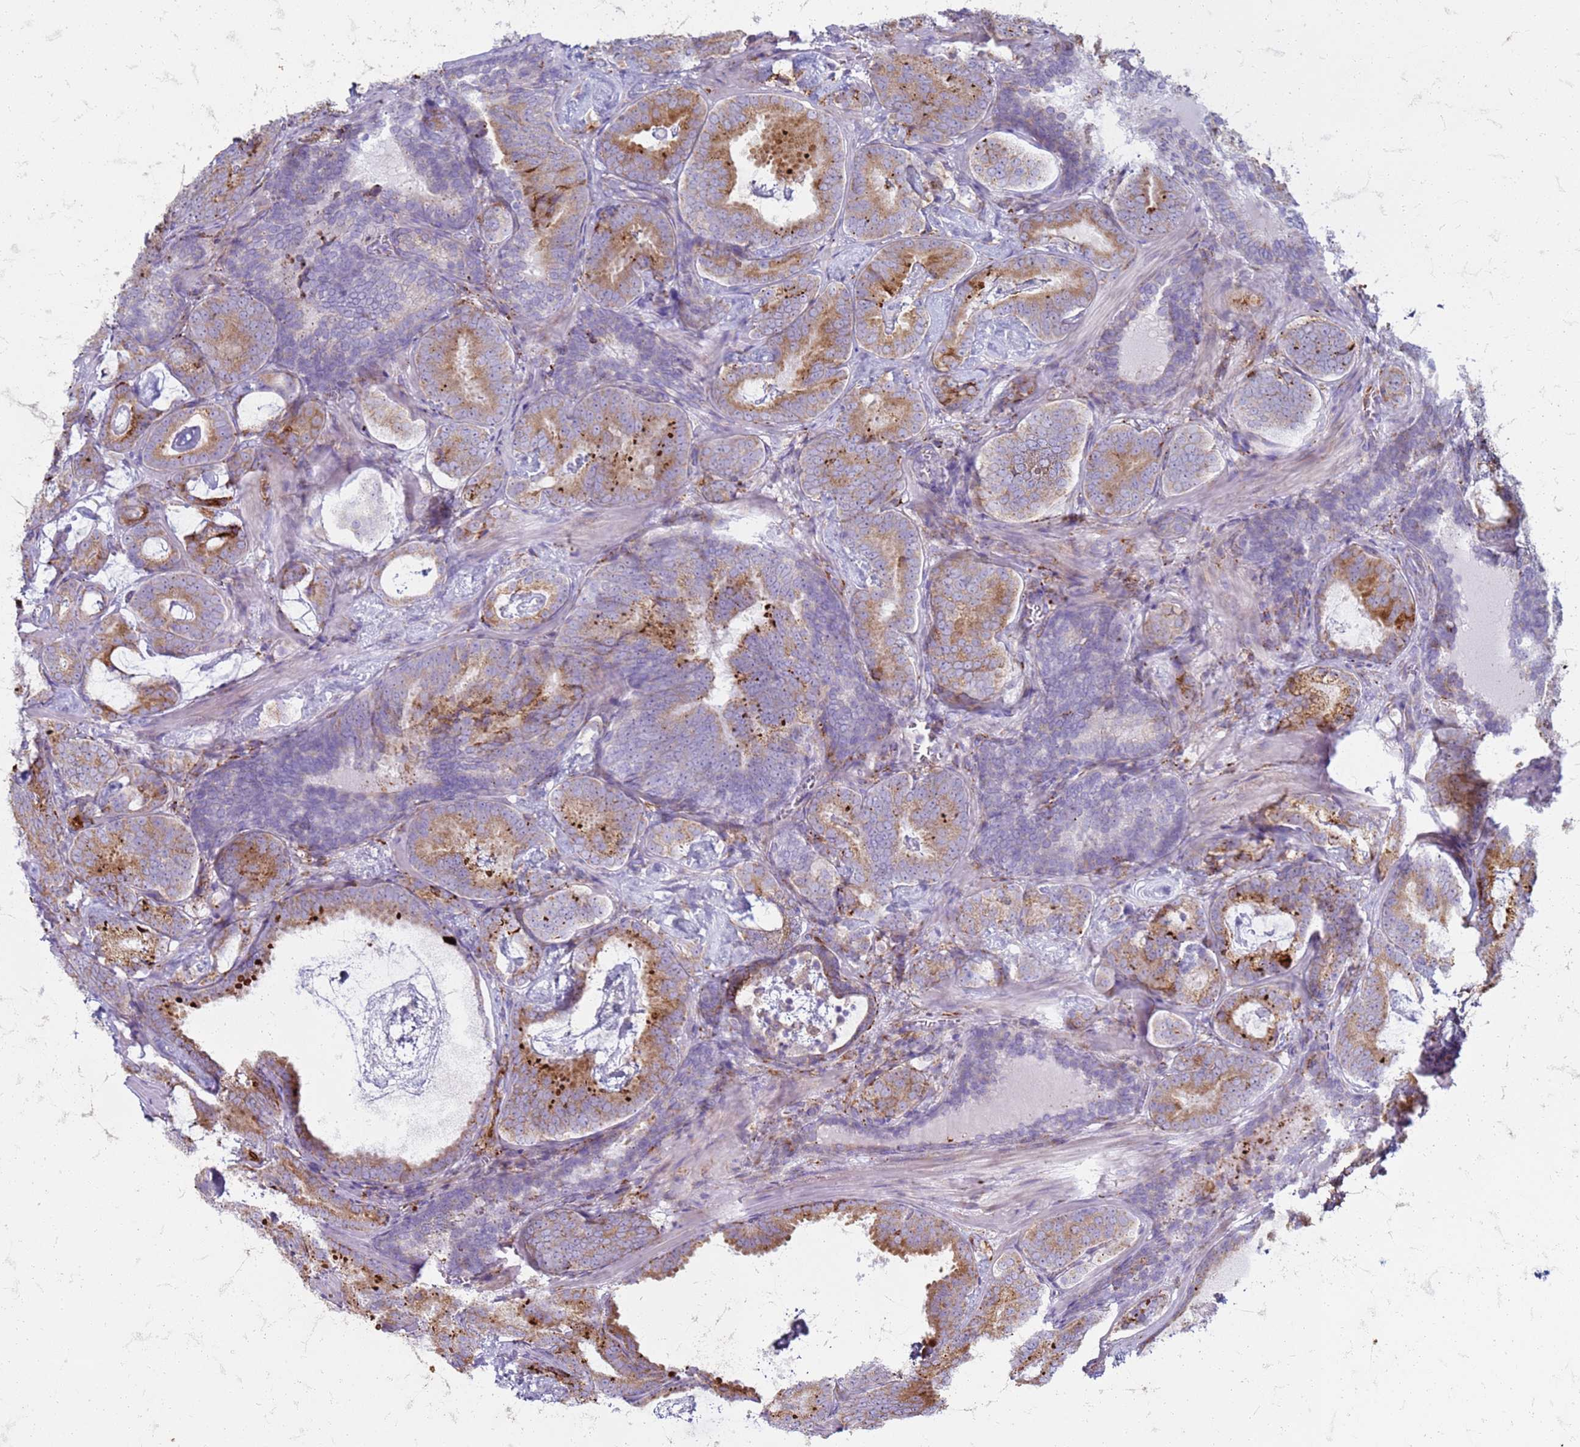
{"staining": {"intensity": "moderate", "quantity": ">75%", "location": "cytoplasmic/membranous"}, "tissue": "prostate cancer", "cell_type": "Tumor cells", "image_type": "cancer", "snomed": [{"axis": "morphology", "description": "Adenocarcinoma, Low grade"}, {"axis": "topography", "description": "Prostate"}], "caption": "Moderate cytoplasmic/membranous expression is identified in approximately >75% of tumor cells in prostate low-grade adenocarcinoma.", "gene": "PDK3", "patient": {"sex": "male", "age": 60}}